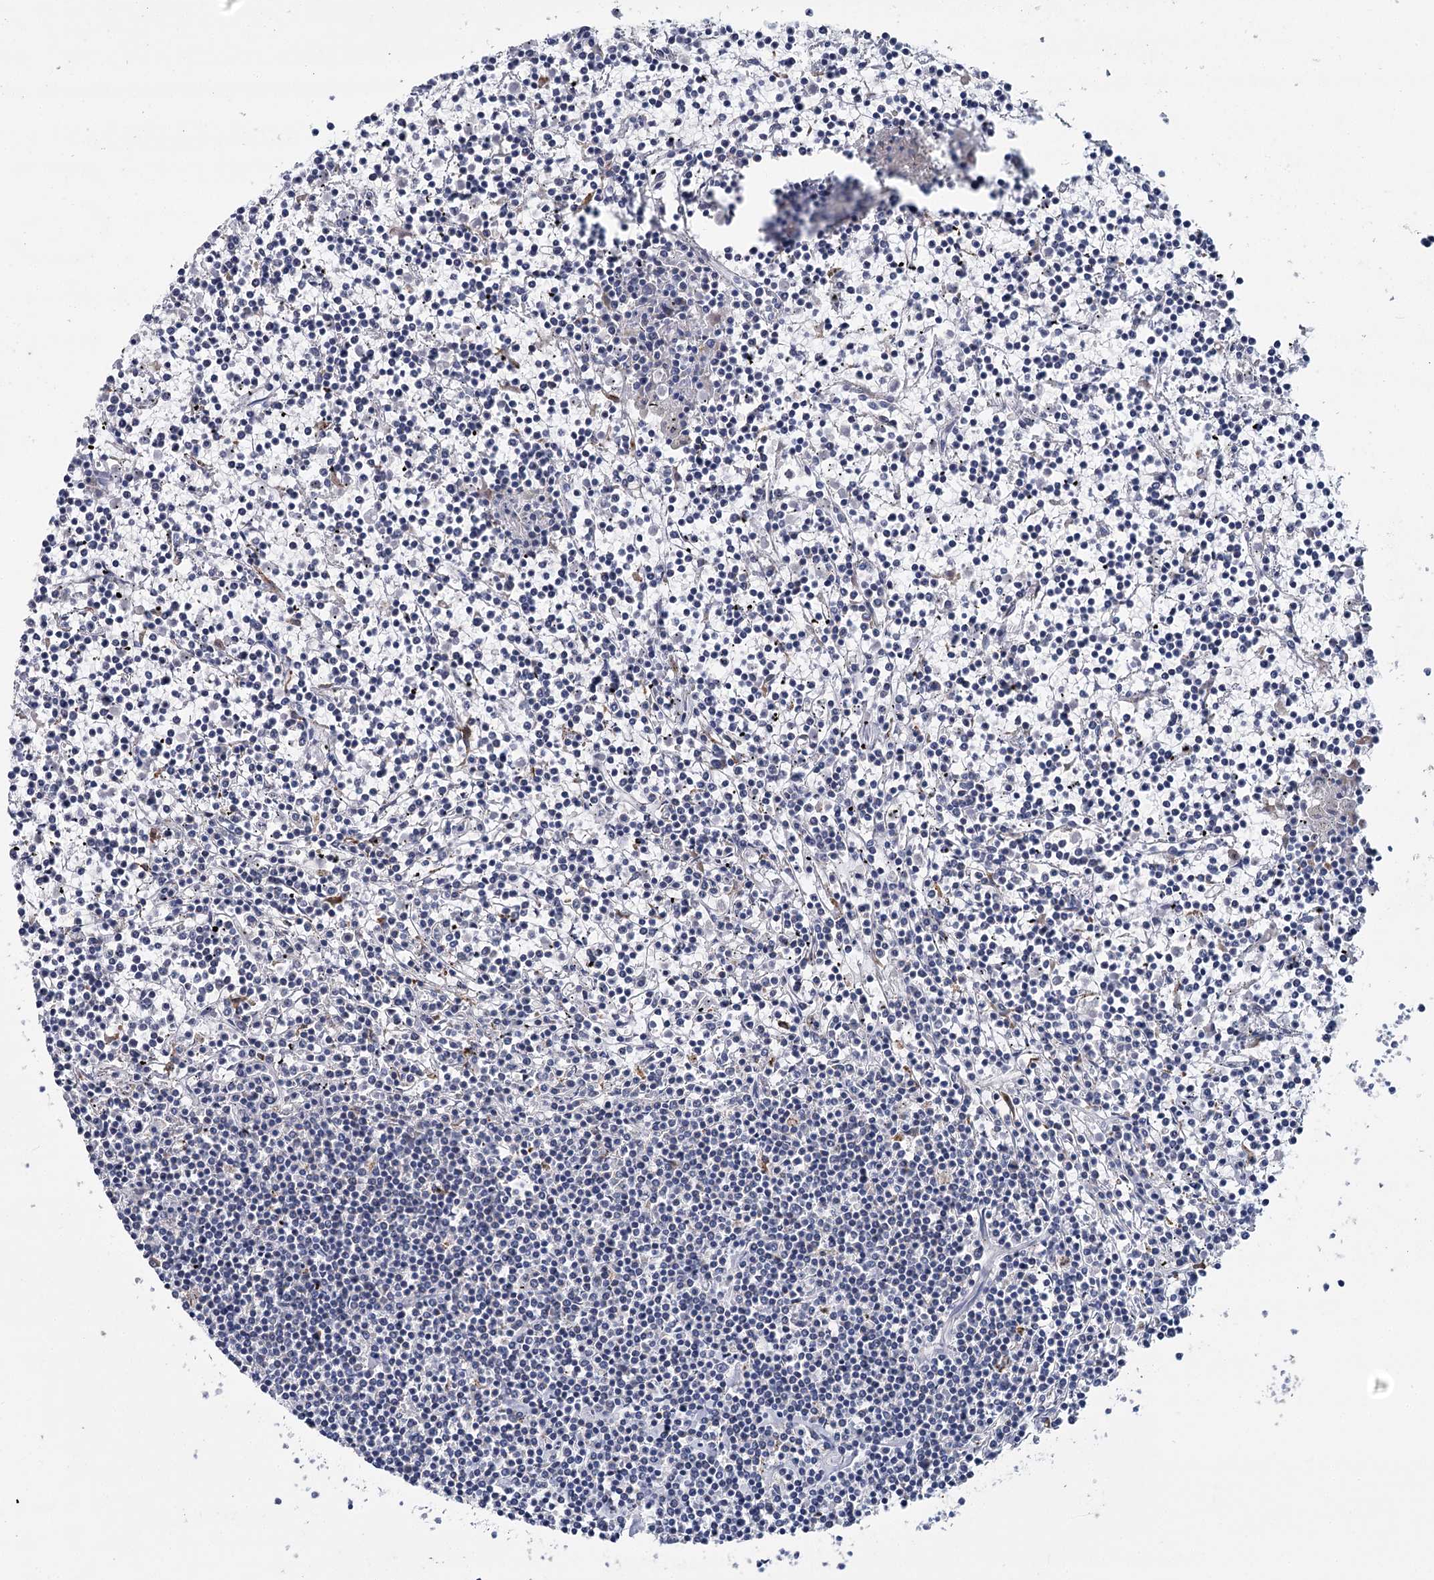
{"staining": {"intensity": "negative", "quantity": "none", "location": "none"}, "tissue": "lymphoma", "cell_type": "Tumor cells", "image_type": "cancer", "snomed": [{"axis": "morphology", "description": "Malignant lymphoma, non-Hodgkin's type, Low grade"}, {"axis": "topography", "description": "Spleen"}], "caption": "Human malignant lymphoma, non-Hodgkin's type (low-grade) stained for a protein using immunohistochemistry reveals no expression in tumor cells.", "gene": "ANKRD16", "patient": {"sex": "female", "age": 19}}